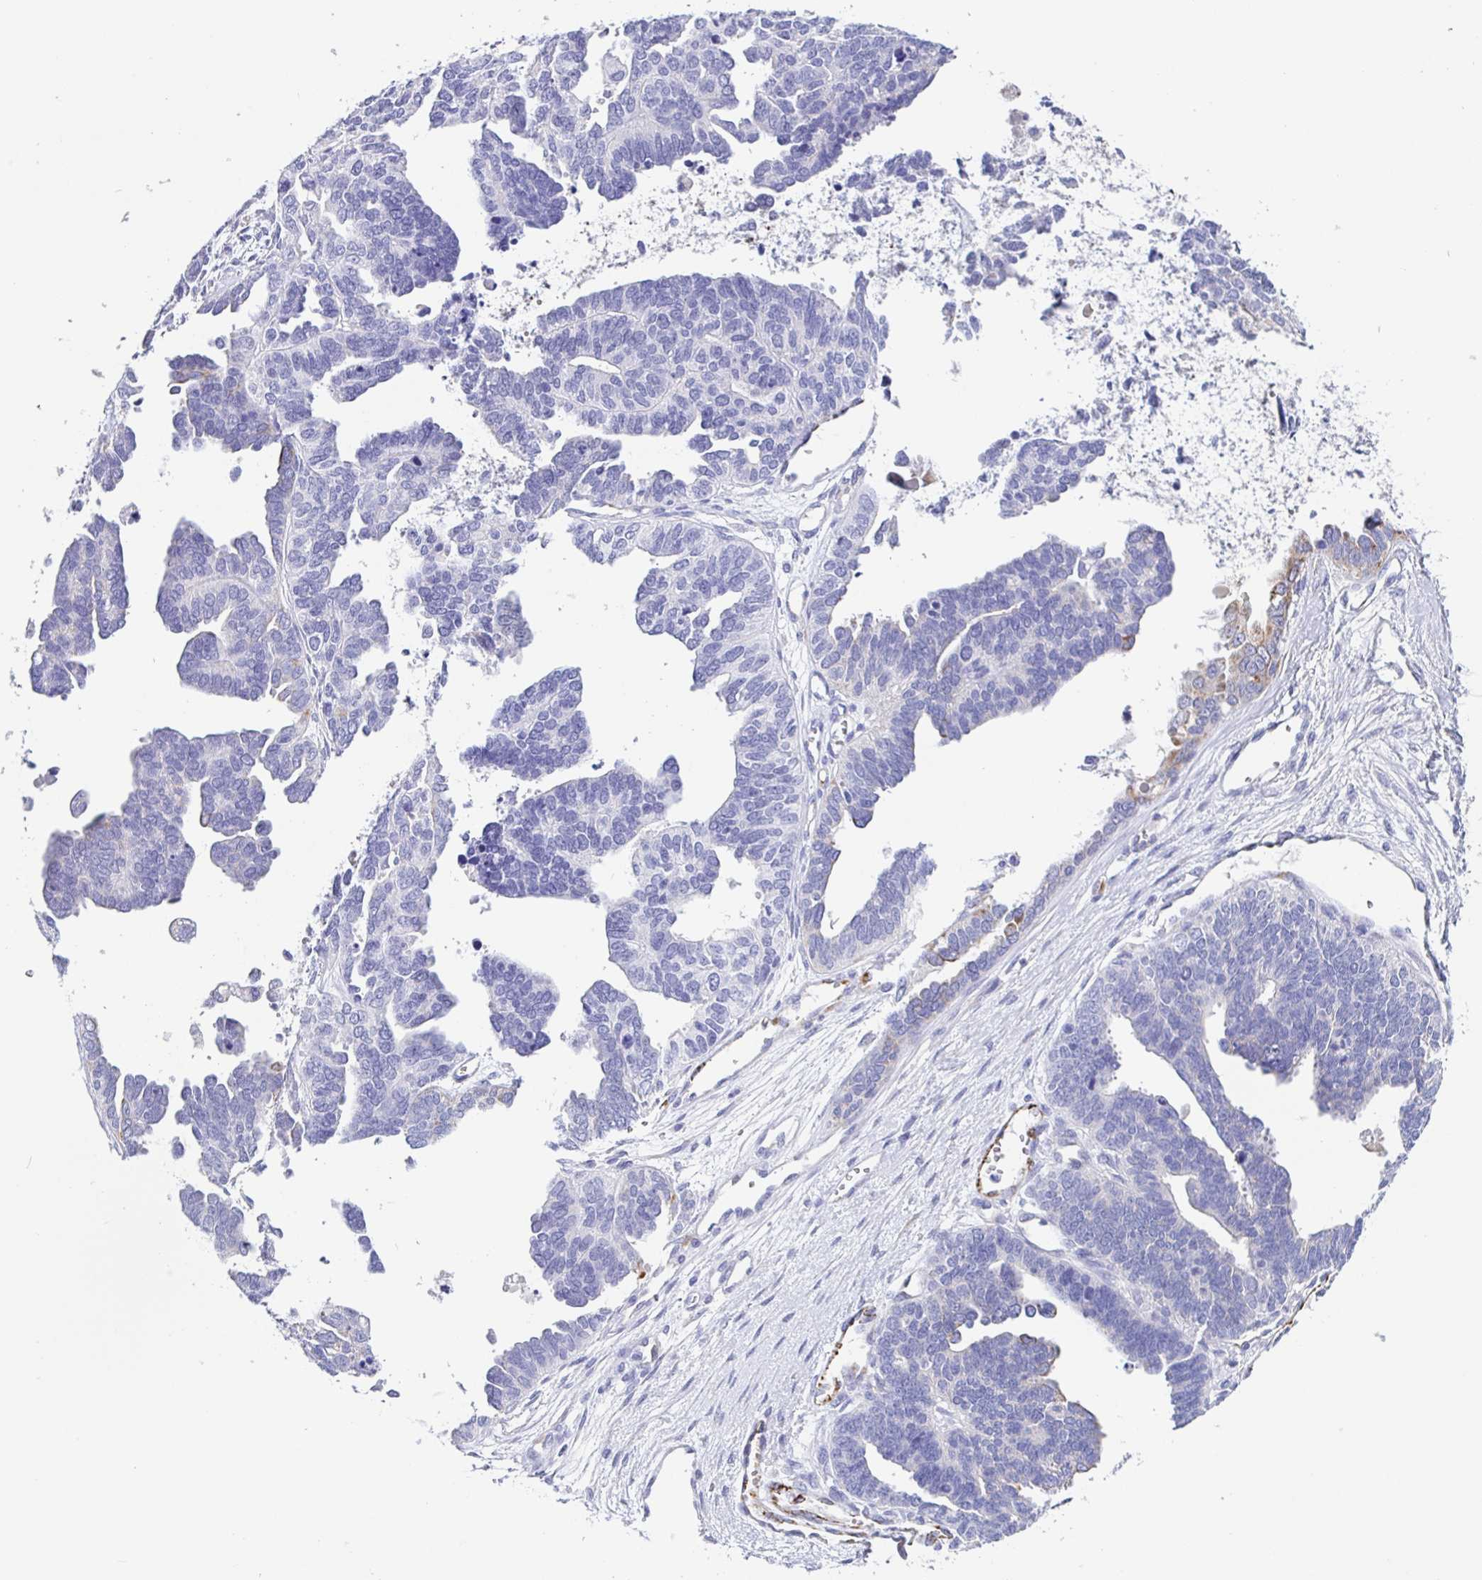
{"staining": {"intensity": "negative", "quantity": "none", "location": "none"}, "tissue": "ovarian cancer", "cell_type": "Tumor cells", "image_type": "cancer", "snomed": [{"axis": "morphology", "description": "Cystadenocarcinoma, serous, NOS"}, {"axis": "topography", "description": "Ovary"}], "caption": "Tumor cells show no significant positivity in ovarian serous cystadenocarcinoma.", "gene": "MAOA", "patient": {"sex": "female", "age": 51}}